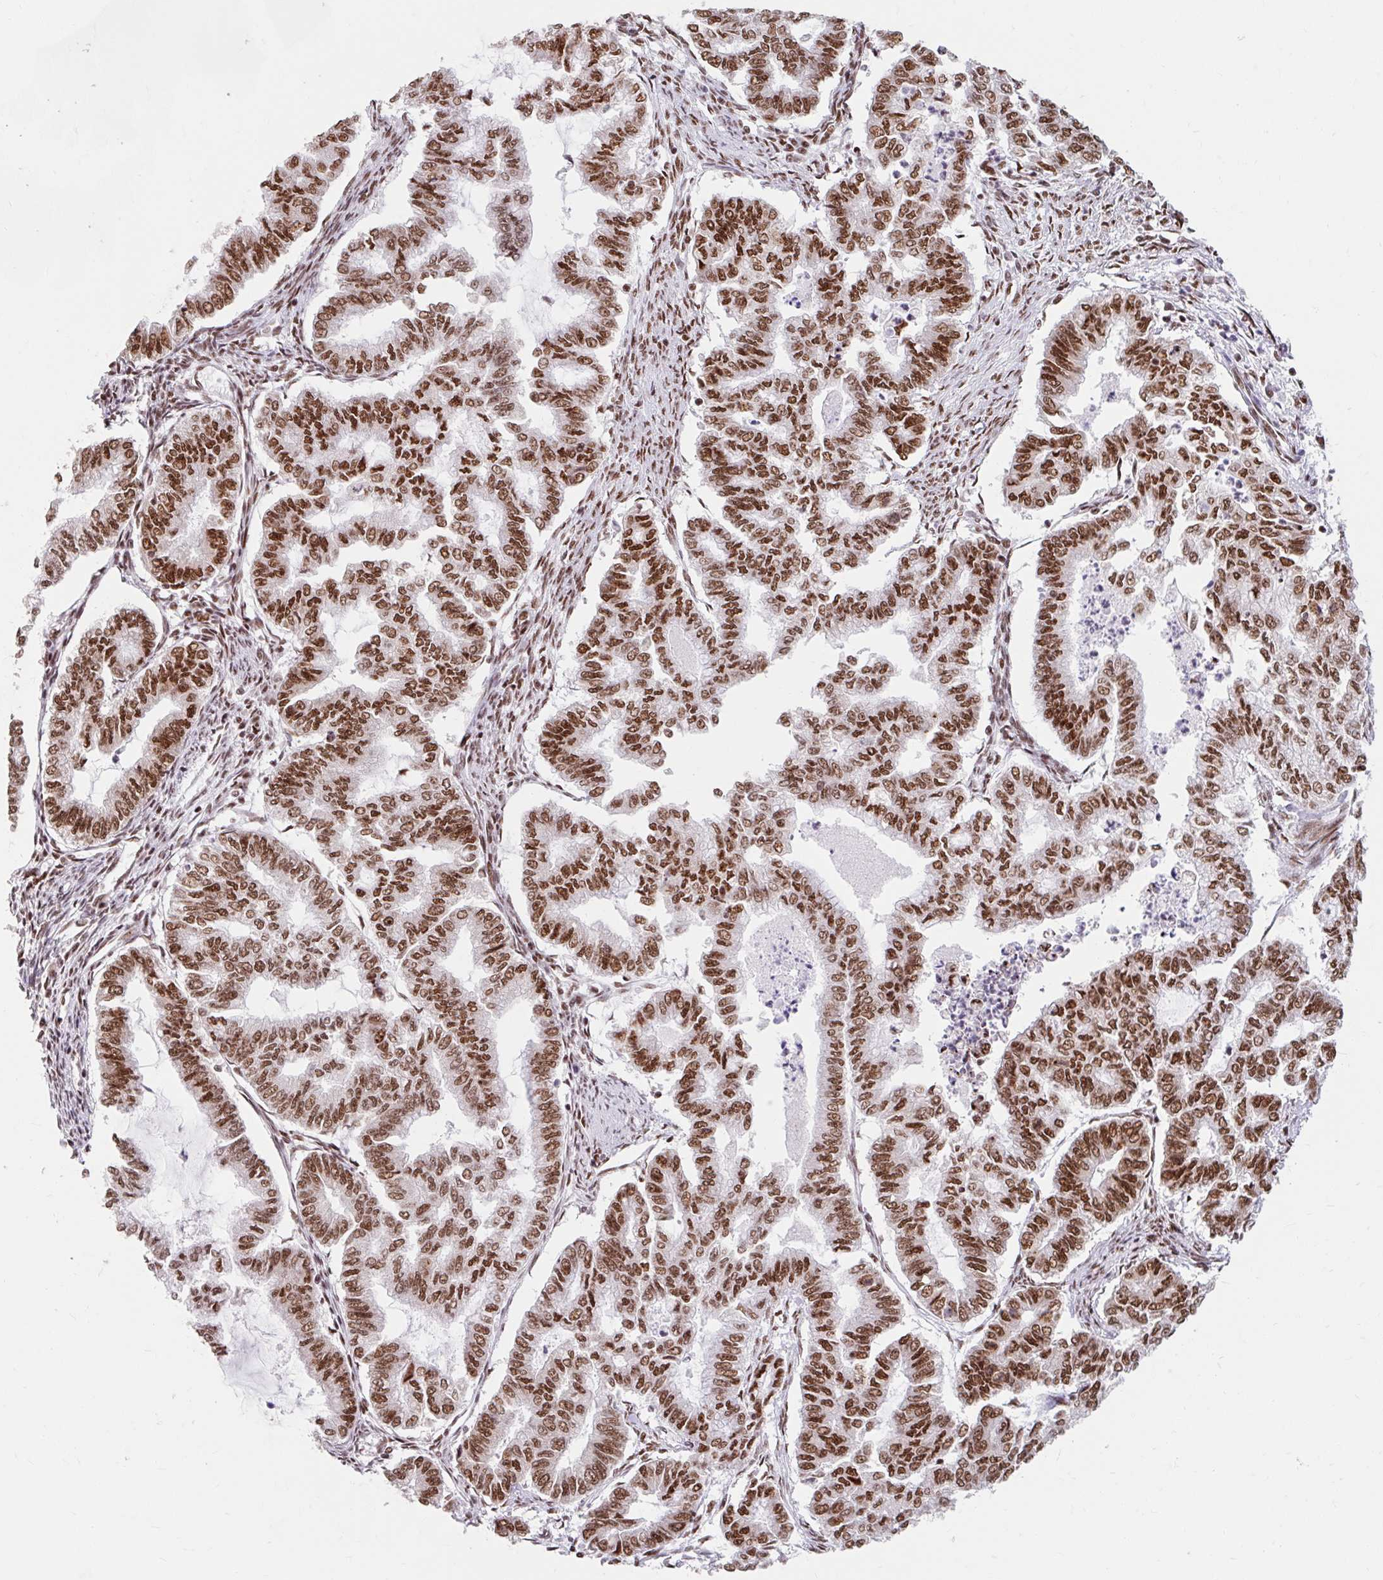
{"staining": {"intensity": "moderate", "quantity": ">75%", "location": "nuclear"}, "tissue": "endometrial cancer", "cell_type": "Tumor cells", "image_type": "cancer", "snomed": [{"axis": "morphology", "description": "Adenocarcinoma, NOS"}, {"axis": "topography", "description": "Endometrium"}], "caption": "Human adenocarcinoma (endometrial) stained with a brown dye displays moderate nuclear positive expression in about >75% of tumor cells.", "gene": "SRSF10", "patient": {"sex": "female", "age": 79}}